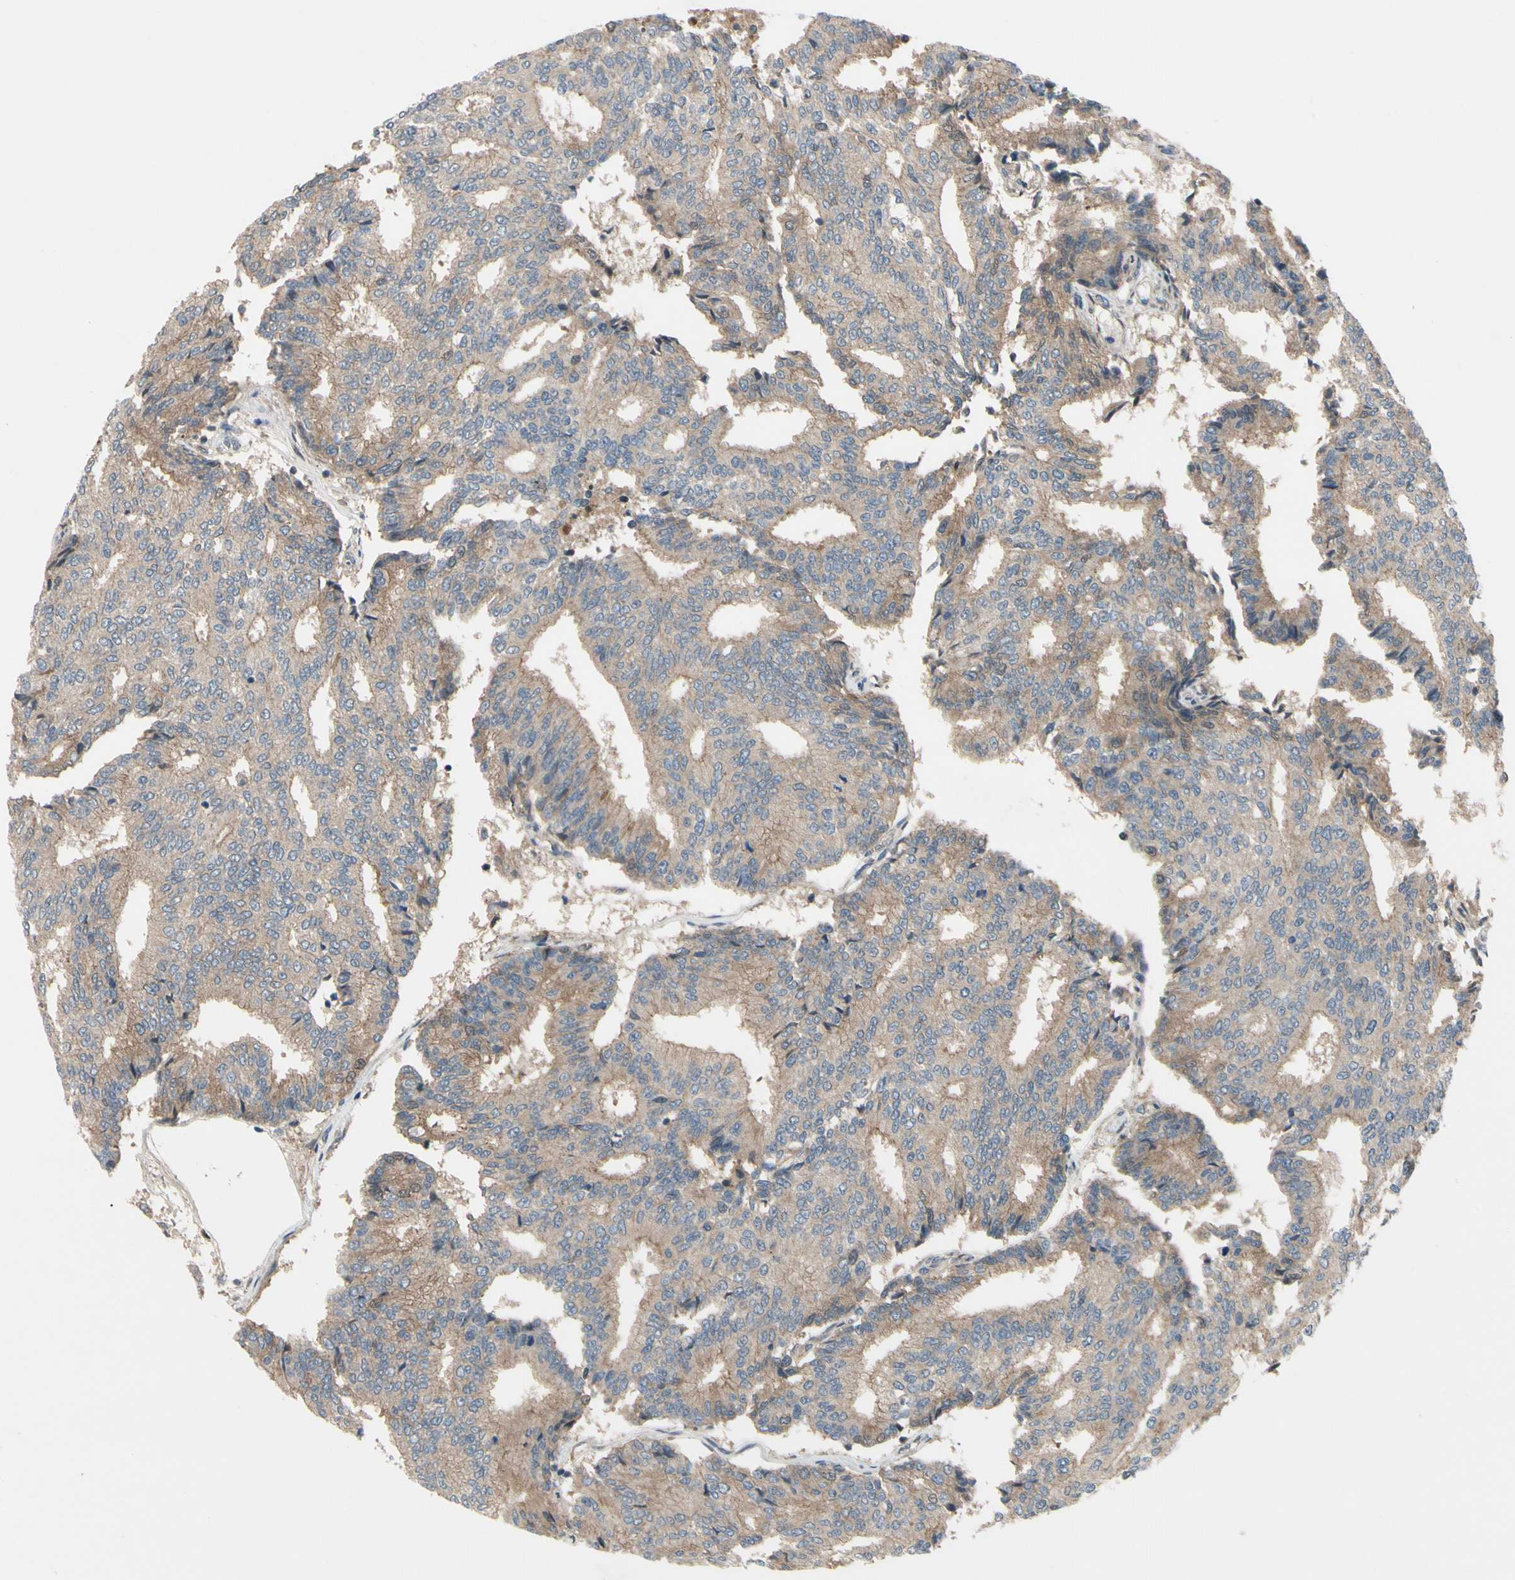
{"staining": {"intensity": "weak", "quantity": ">75%", "location": "cytoplasmic/membranous"}, "tissue": "prostate cancer", "cell_type": "Tumor cells", "image_type": "cancer", "snomed": [{"axis": "morphology", "description": "Adenocarcinoma, High grade"}, {"axis": "topography", "description": "Prostate"}], "caption": "Protein staining exhibits weak cytoplasmic/membranous staining in about >75% of tumor cells in prostate cancer. Immunohistochemistry (ihc) stains the protein in brown and the nuclei are stained blue.", "gene": "ICAM5", "patient": {"sex": "male", "age": 55}}